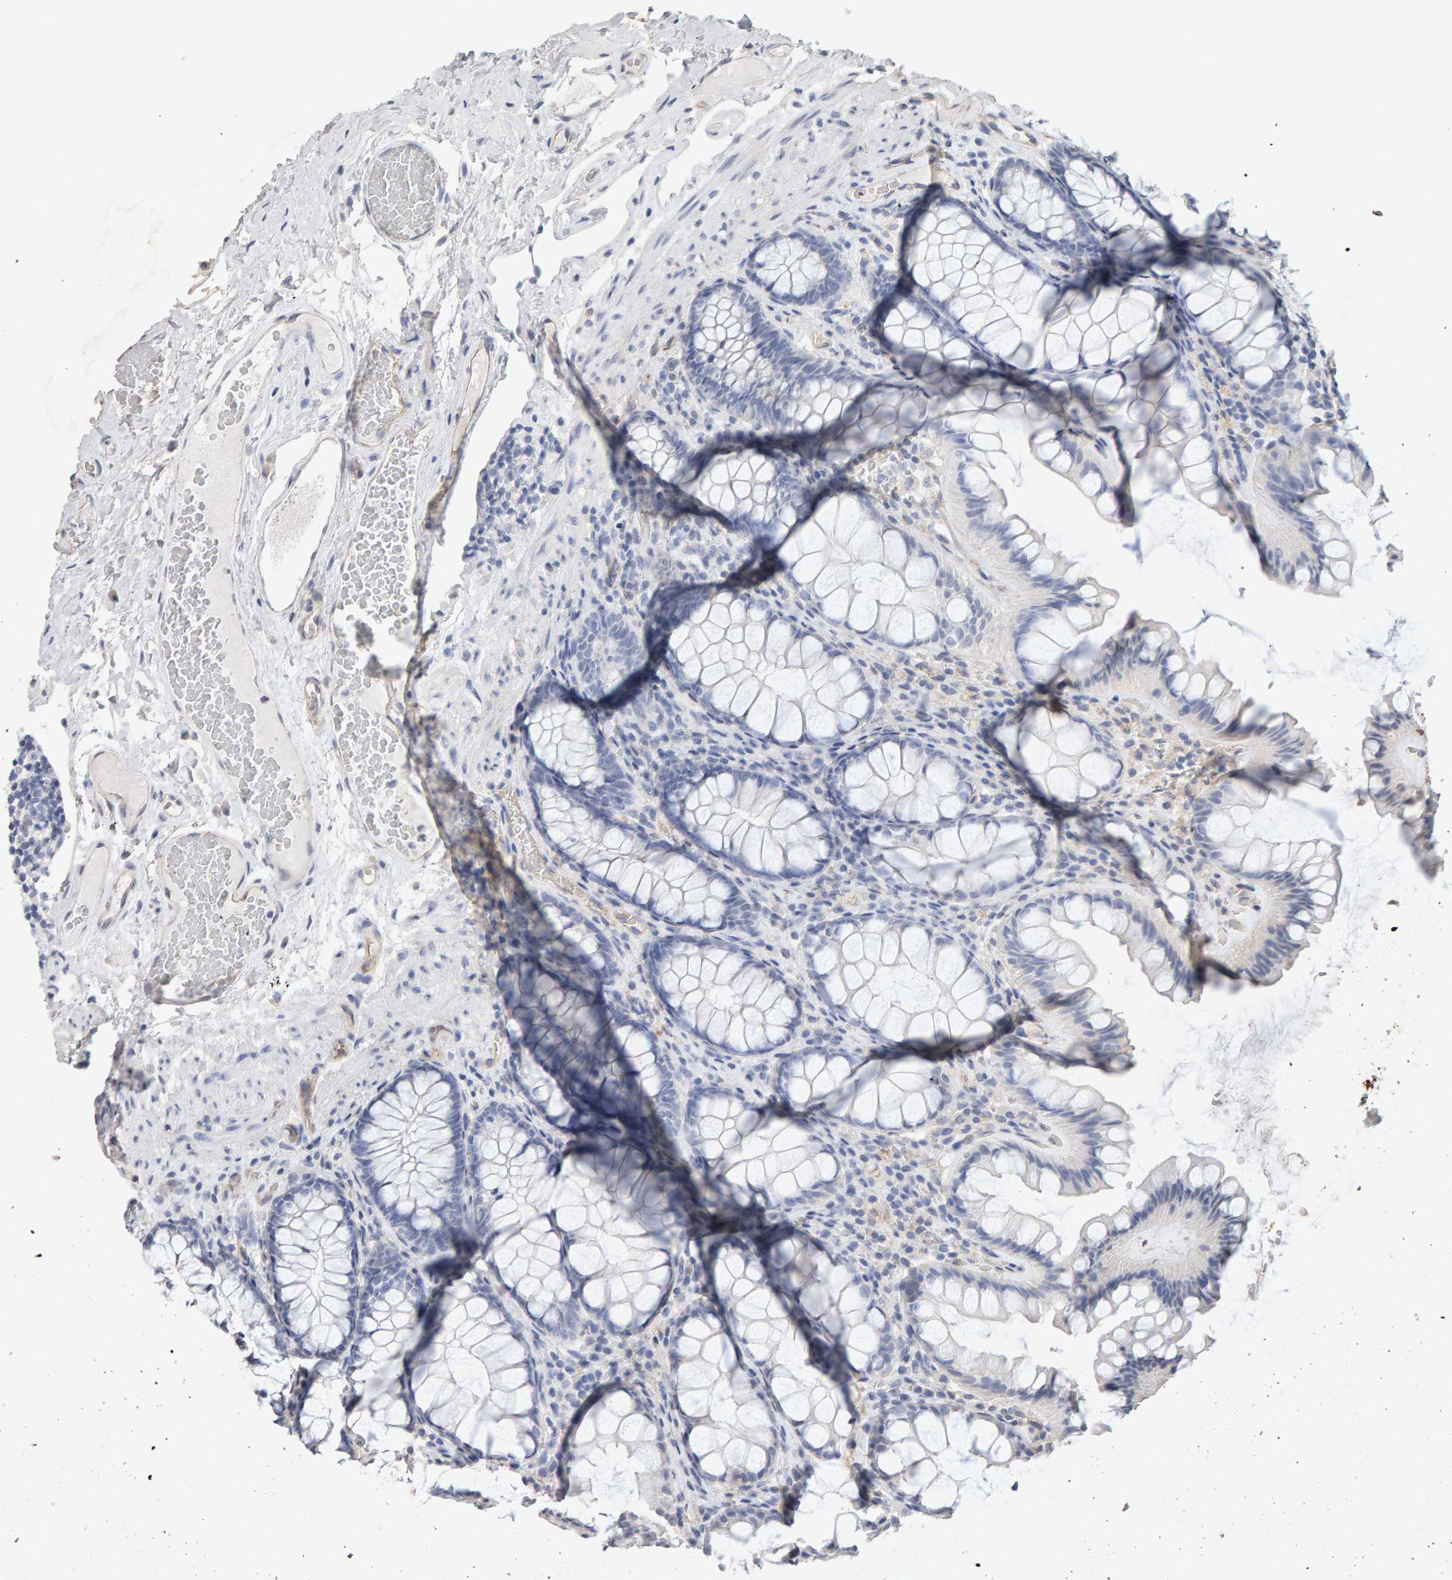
{"staining": {"intensity": "weak", "quantity": "25%-75%", "location": "cytoplasmic/membranous"}, "tissue": "colon", "cell_type": "Endothelial cells", "image_type": "normal", "snomed": [{"axis": "morphology", "description": "Normal tissue, NOS"}, {"axis": "topography", "description": "Colon"}], "caption": "Normal colon was stained to show a protein in brown. There is low levels of weak cytoplasmic/membranous expression in approximately 25%-75% of endothelial cells. The protein of interest is stained brown, and the nuclei are stained in blue (DAB (3,3'-diaminobenzidine) IHC with brightfield microscopy, high magnification).", "gene": "PTPRM", "patient": {"sex": "female", "age": 55}}